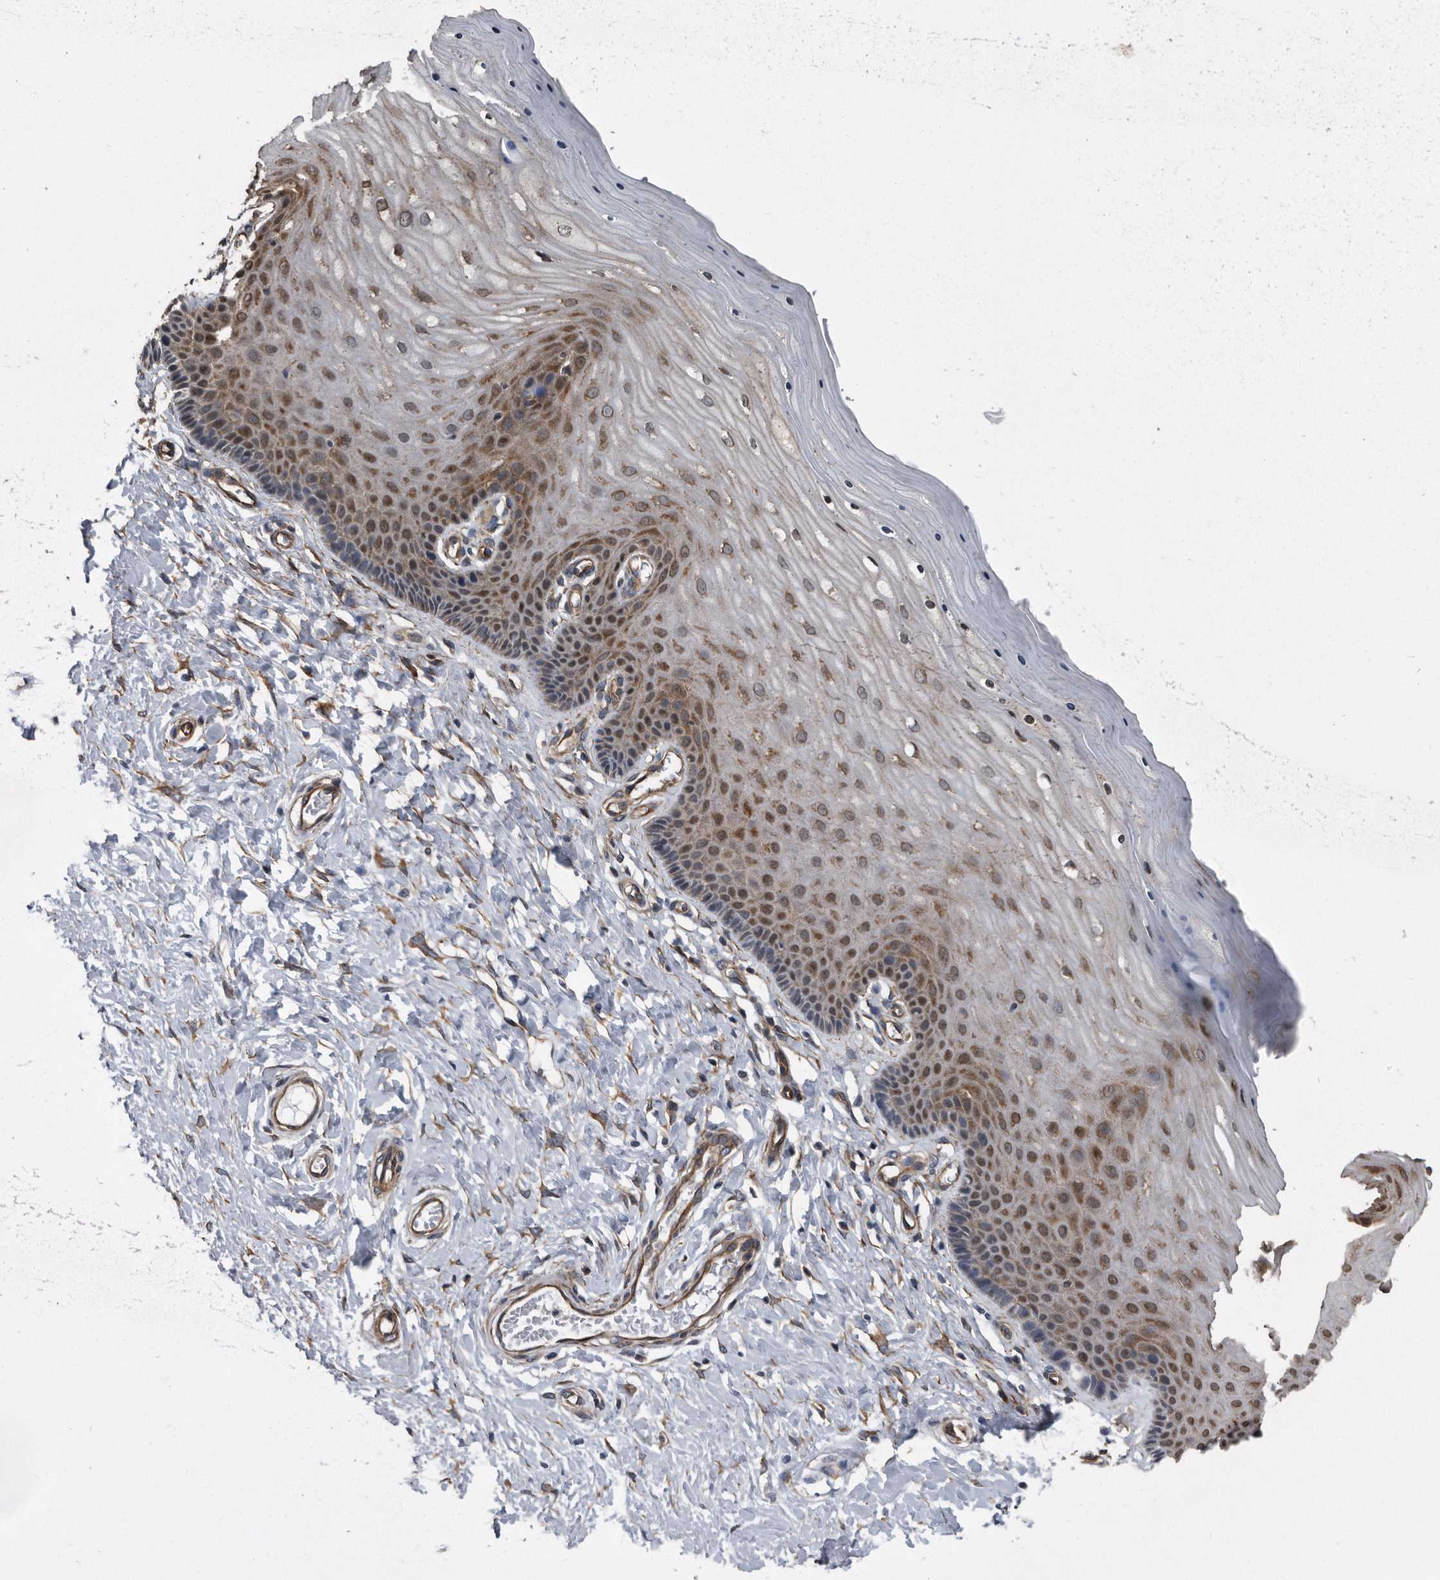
{"staining": {"intensity": "weak", "quantity": "<25%", "location": "cytoplasmic/membranous"}, "tissue": "cervix", "cell_type": "Glandular cells", "image_type": "normal", "snomed": [{"axis": "morphology", "description": "Normal tissue, NOS"}, {"axis": "topography", "description": "Cervix"}], "caption": "There is no significant positivity in glandular cells of cervix. The staining is performed using DAB (3,3'-diaminobenzidine) brown chromogen with nuclei counter-stained in using hematoxylin.", "gene": "ARMCX1", "patient": {"sex": "female", "age": 55}}